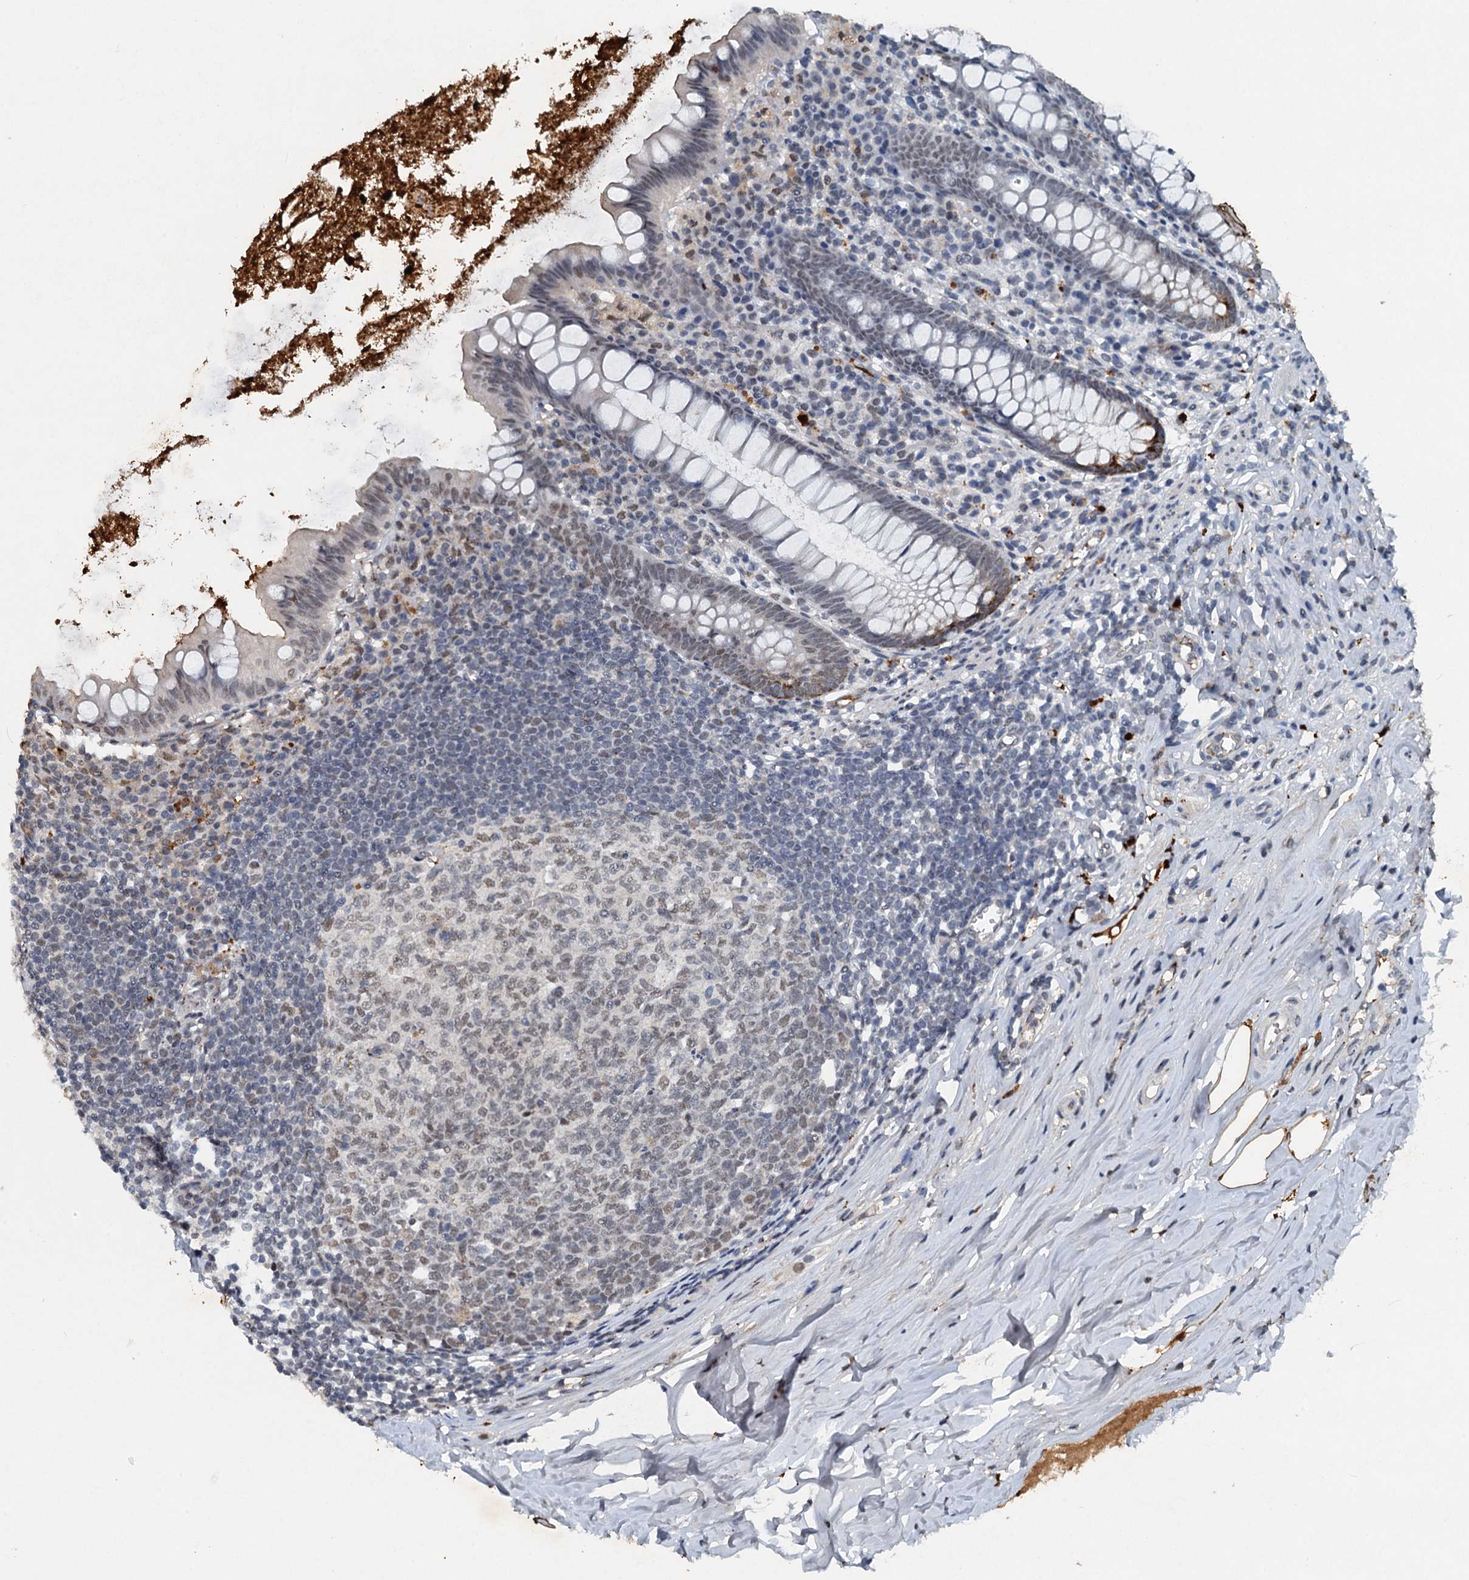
{"staining": {"intensity": "moderate", "quantity": "<25%", "location": "cytoplasmic/membranous"}, "tissue": "appendix", "cell_type": "Glandular cells", "image_type": "normal", "snomed": [{"axis": "morphology", "description": "Normal tissue, NOS"}, {"axis": "topography", "description": "Appendix"}], "caption": "Normal appendix was stained to show a protein in brown. There is low levels of moderate cytoplasmic/membranous staining in approximately <25% of glandular cells.", "gene": "CSTF3", "patient": {"sex": "female", "age": 51}}